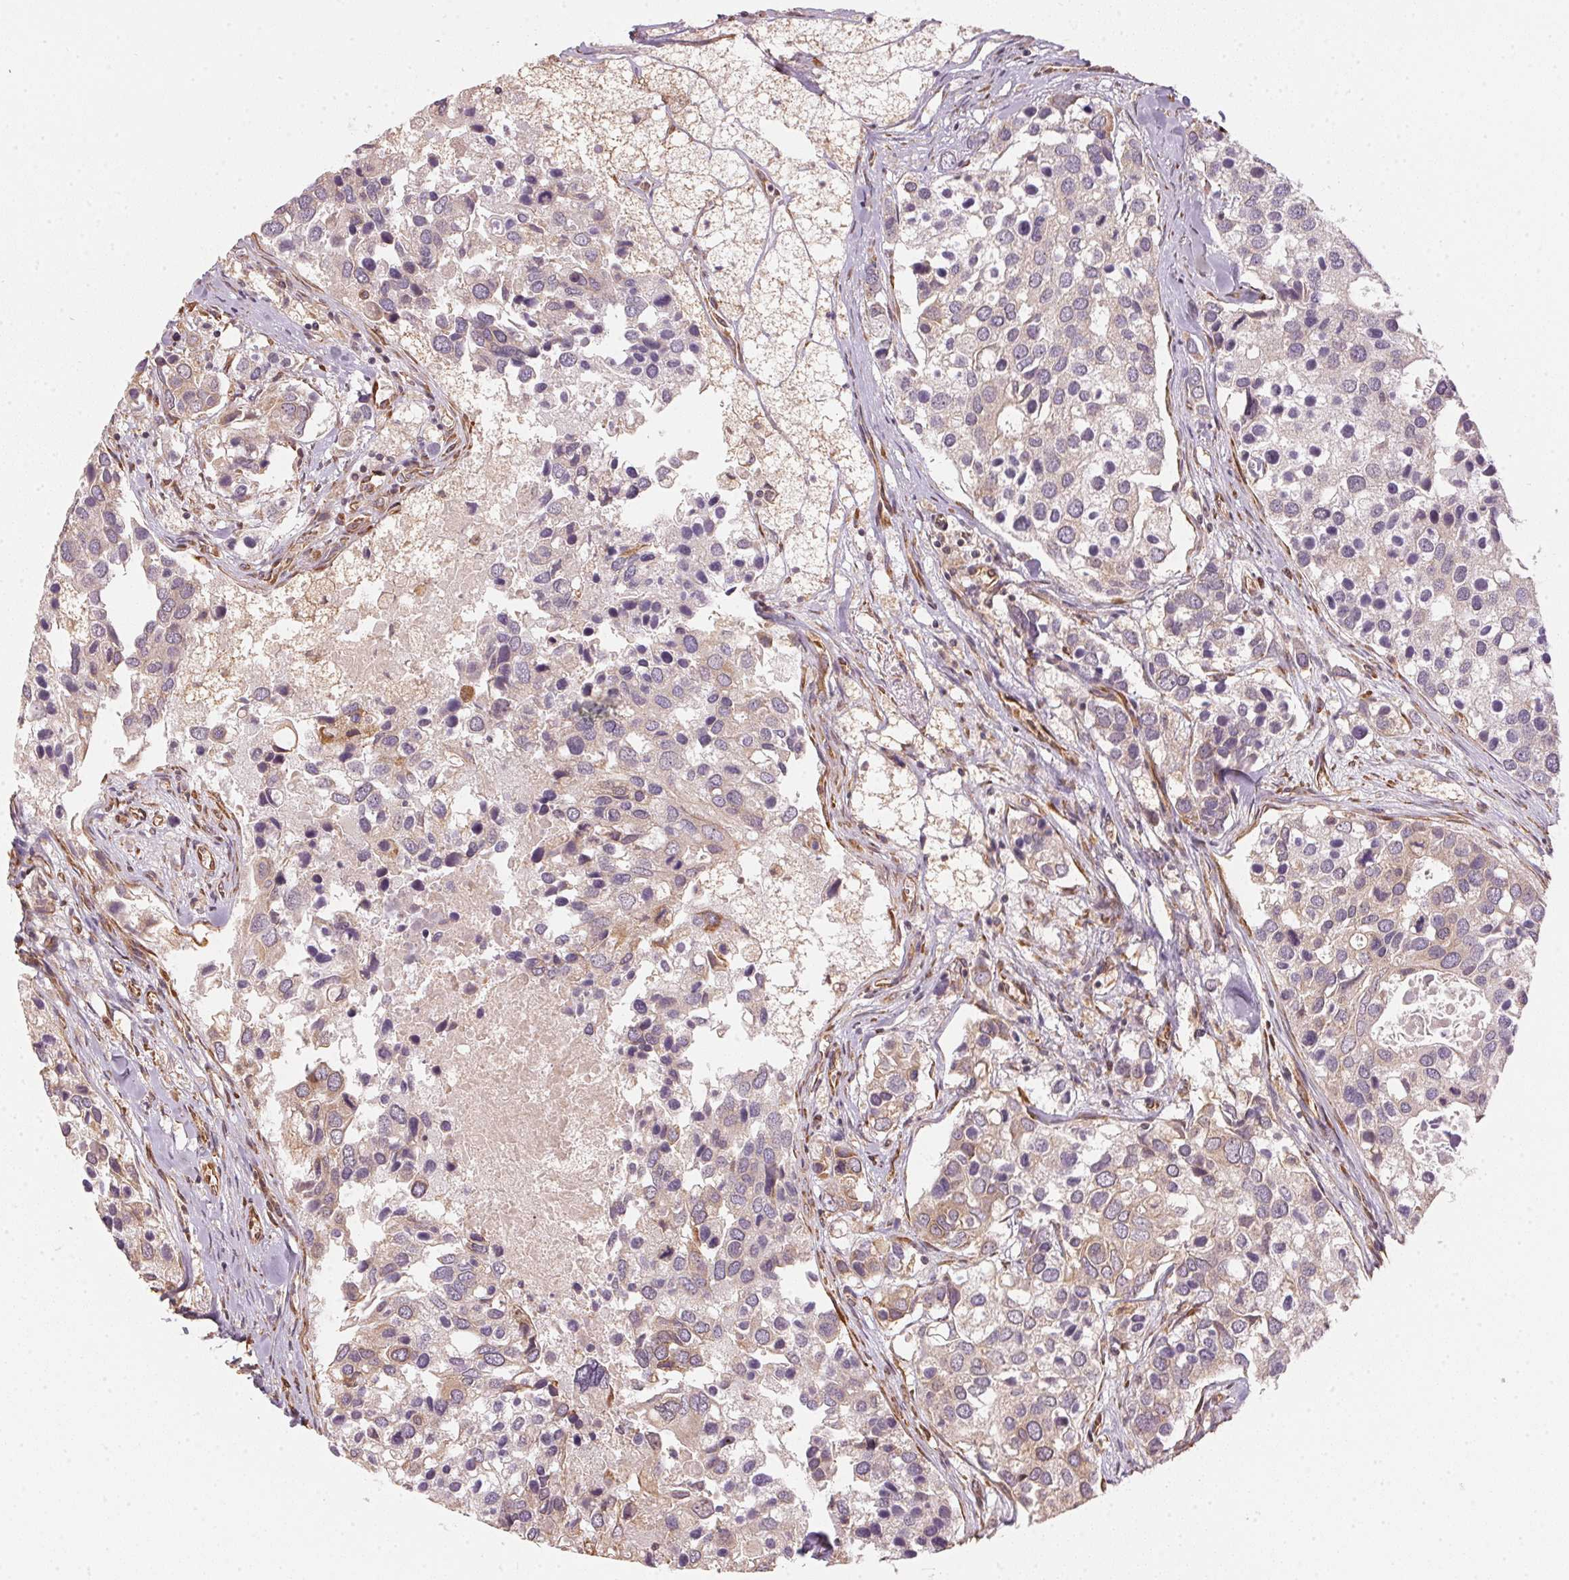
{"staining": {"intensity": "weak", "quantity": "<25%", "location": "cytoplasmic/membranous"}, "tissue": "breast cancer", "cell_type": "Tumor cells", "image_type": "cancer", "snomed": [{"axis": "morphology", "description": "Duct carcinoma"}, {"axis": "topography", "description": "Breast"}], "caption": "Immunohistochemical staining of human breast cancer (infiltrating ductal carcinoma) reveals no significant expression in tumor cells. Nuclei are stained in blue.", "gene": "STRN4", "patient": {"sex": "female", "age": 83}}